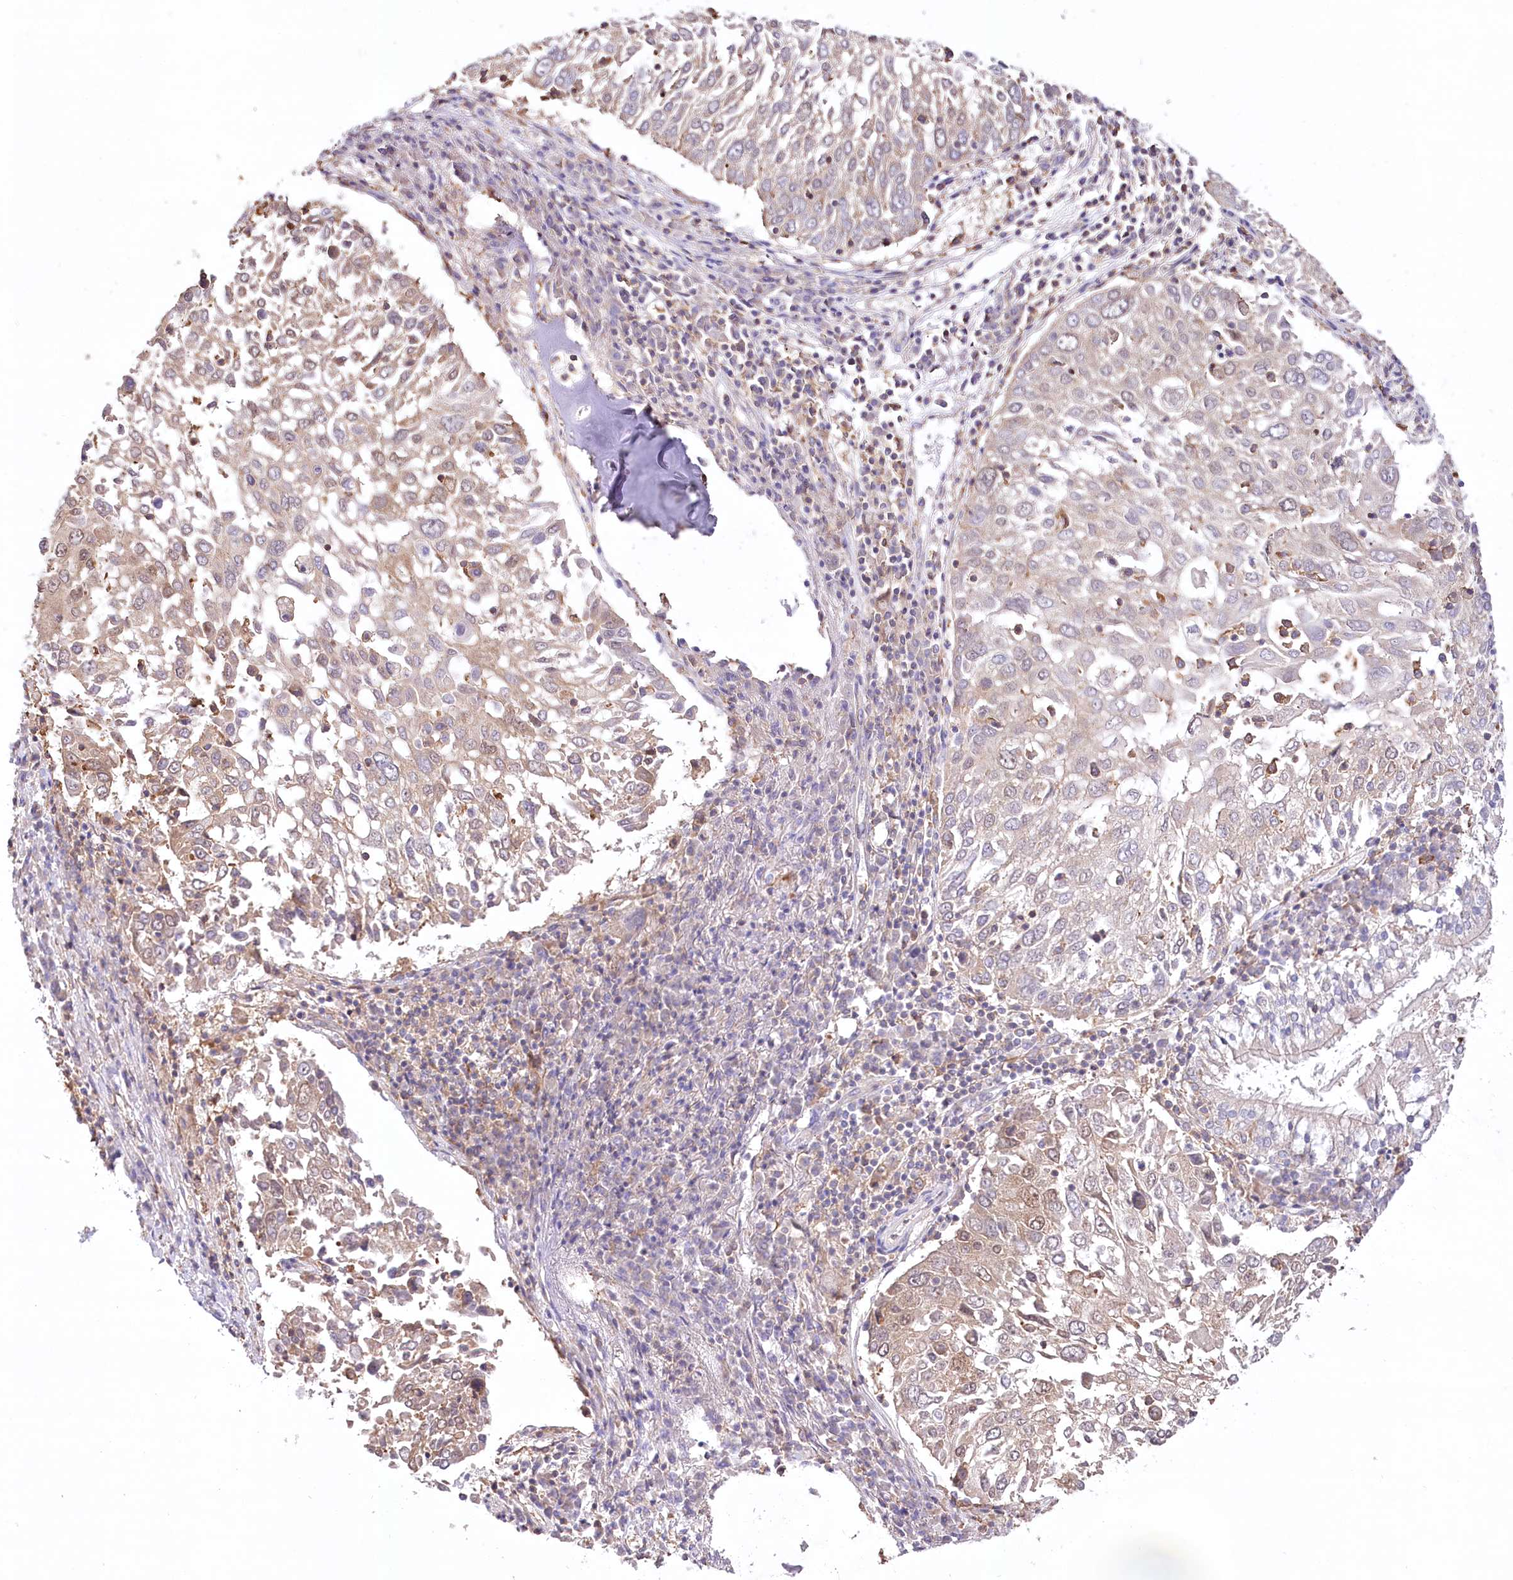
{"staining": {"intensity": "weak", "quantity": "25%-75%", "location": "cytoplasmic/membranous"}, "tissue": "lung cancer", "cell_type": "Tumor cells", "image_type": "cancer", "snomed": [{"axis": "morphology", "description": "Squamous cell carcinoma, NOS"}, {"axis": "topography", "description": "Lung"}], "caption": "A micrograph showing weak cytoplasmic/membranous expression in about 25%-75% of tumor cells in lung squamous cell carcinoma, as visualized by brown immunohistochemical staining.", "gene": "UMPS", "patient": {"sex": "male", "age": 65}}